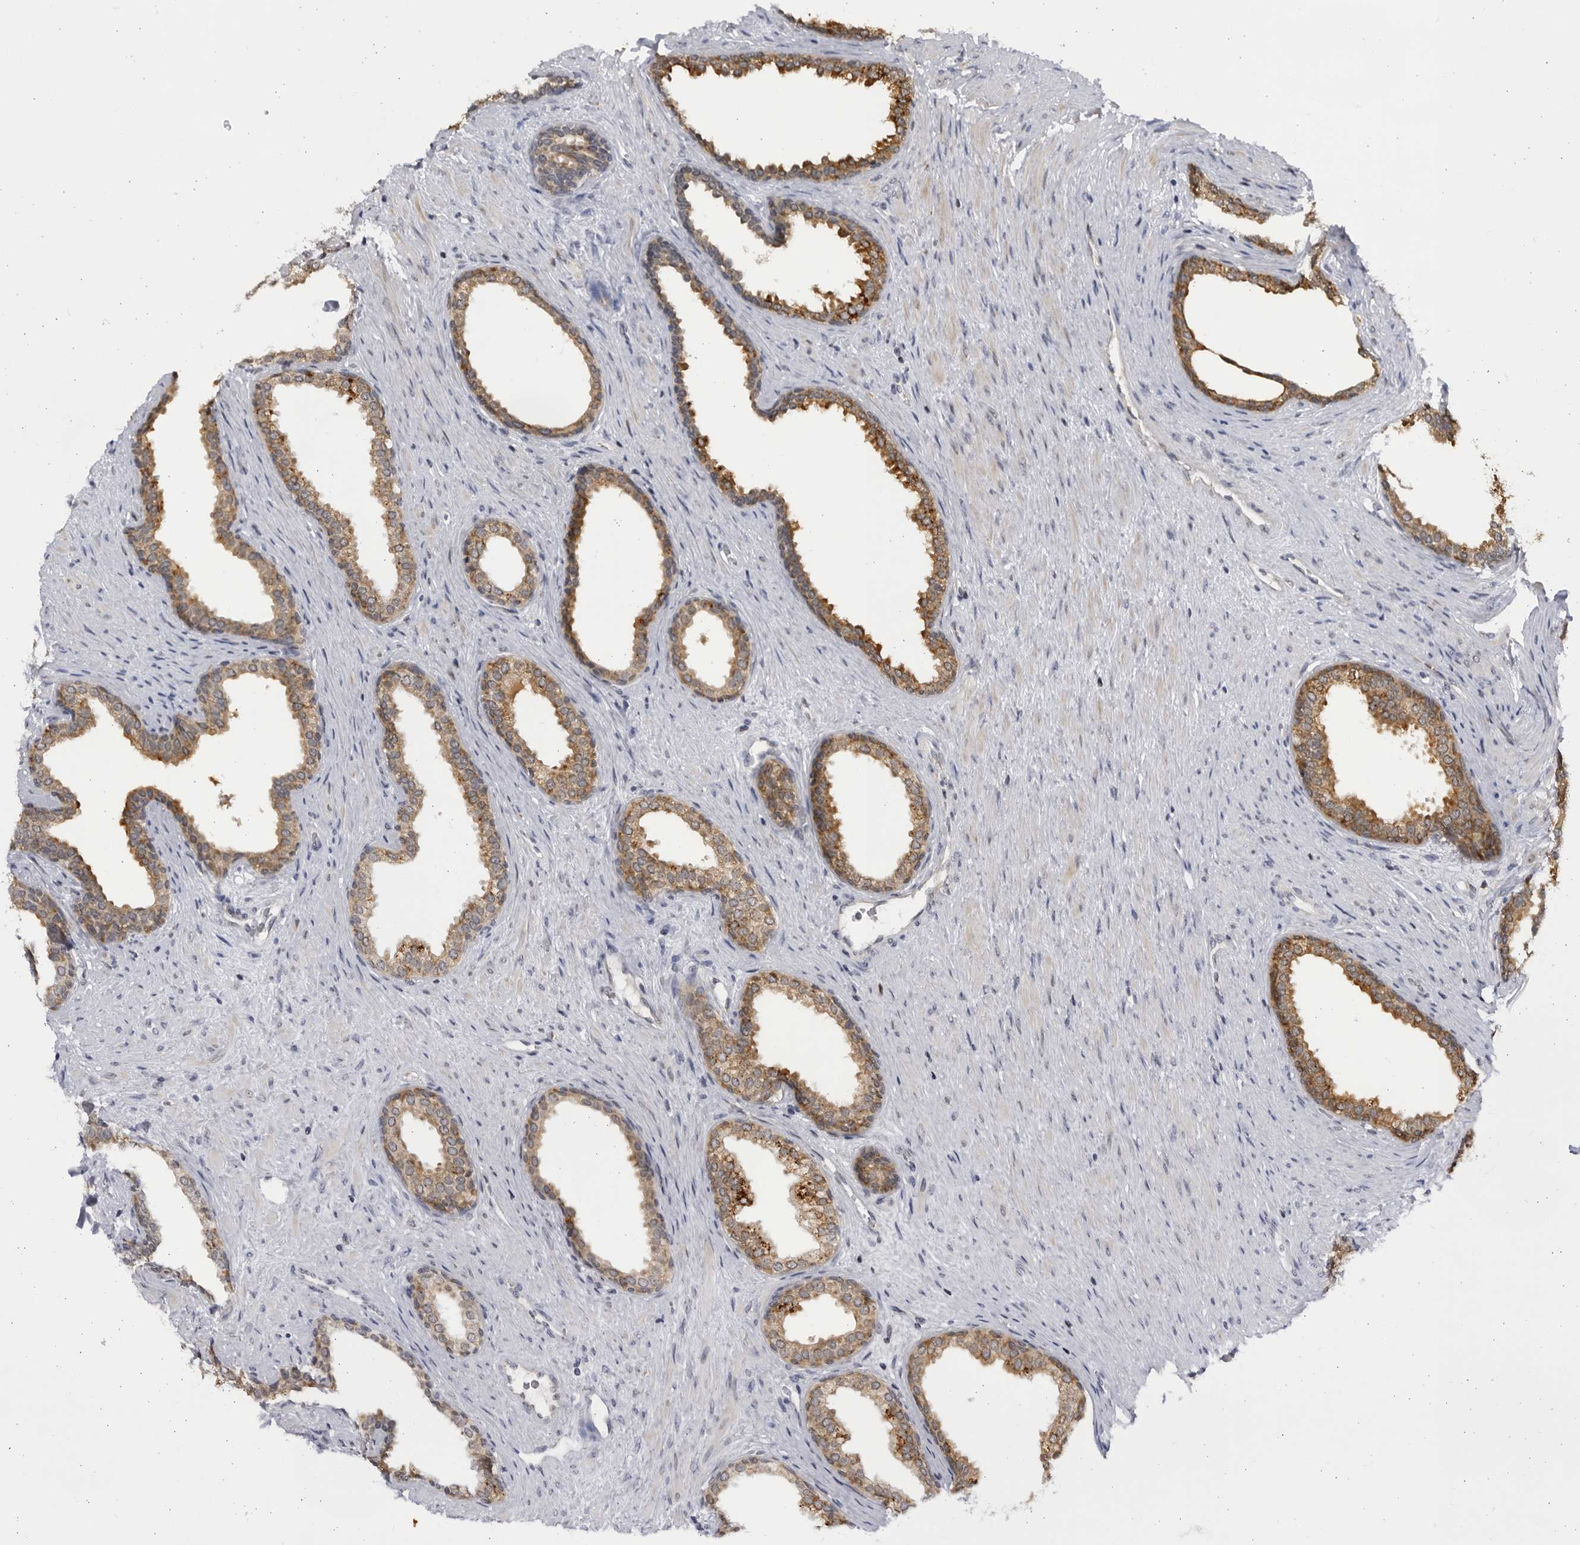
{"staining": {"intensity": "strong", "quantity": ">75%", "location": "cytoplasmic/membranous"}, "tissue": "prostate", "cell_type": "Glandular cells", "image_type": "normal", "snomed": [{"axis": "morphology", "description": "Normal tissue, NOS"}, {"axis": "topography", "description": "Prostate"}], "caption": "Brown immunohistochemical staining in unremarkable human prostate reveals strong cytoplasmic/membranous expression in about >75% of glandular cells.", "gene": "SLC25A22", "patient": {"sex": "male", "age": 76}}